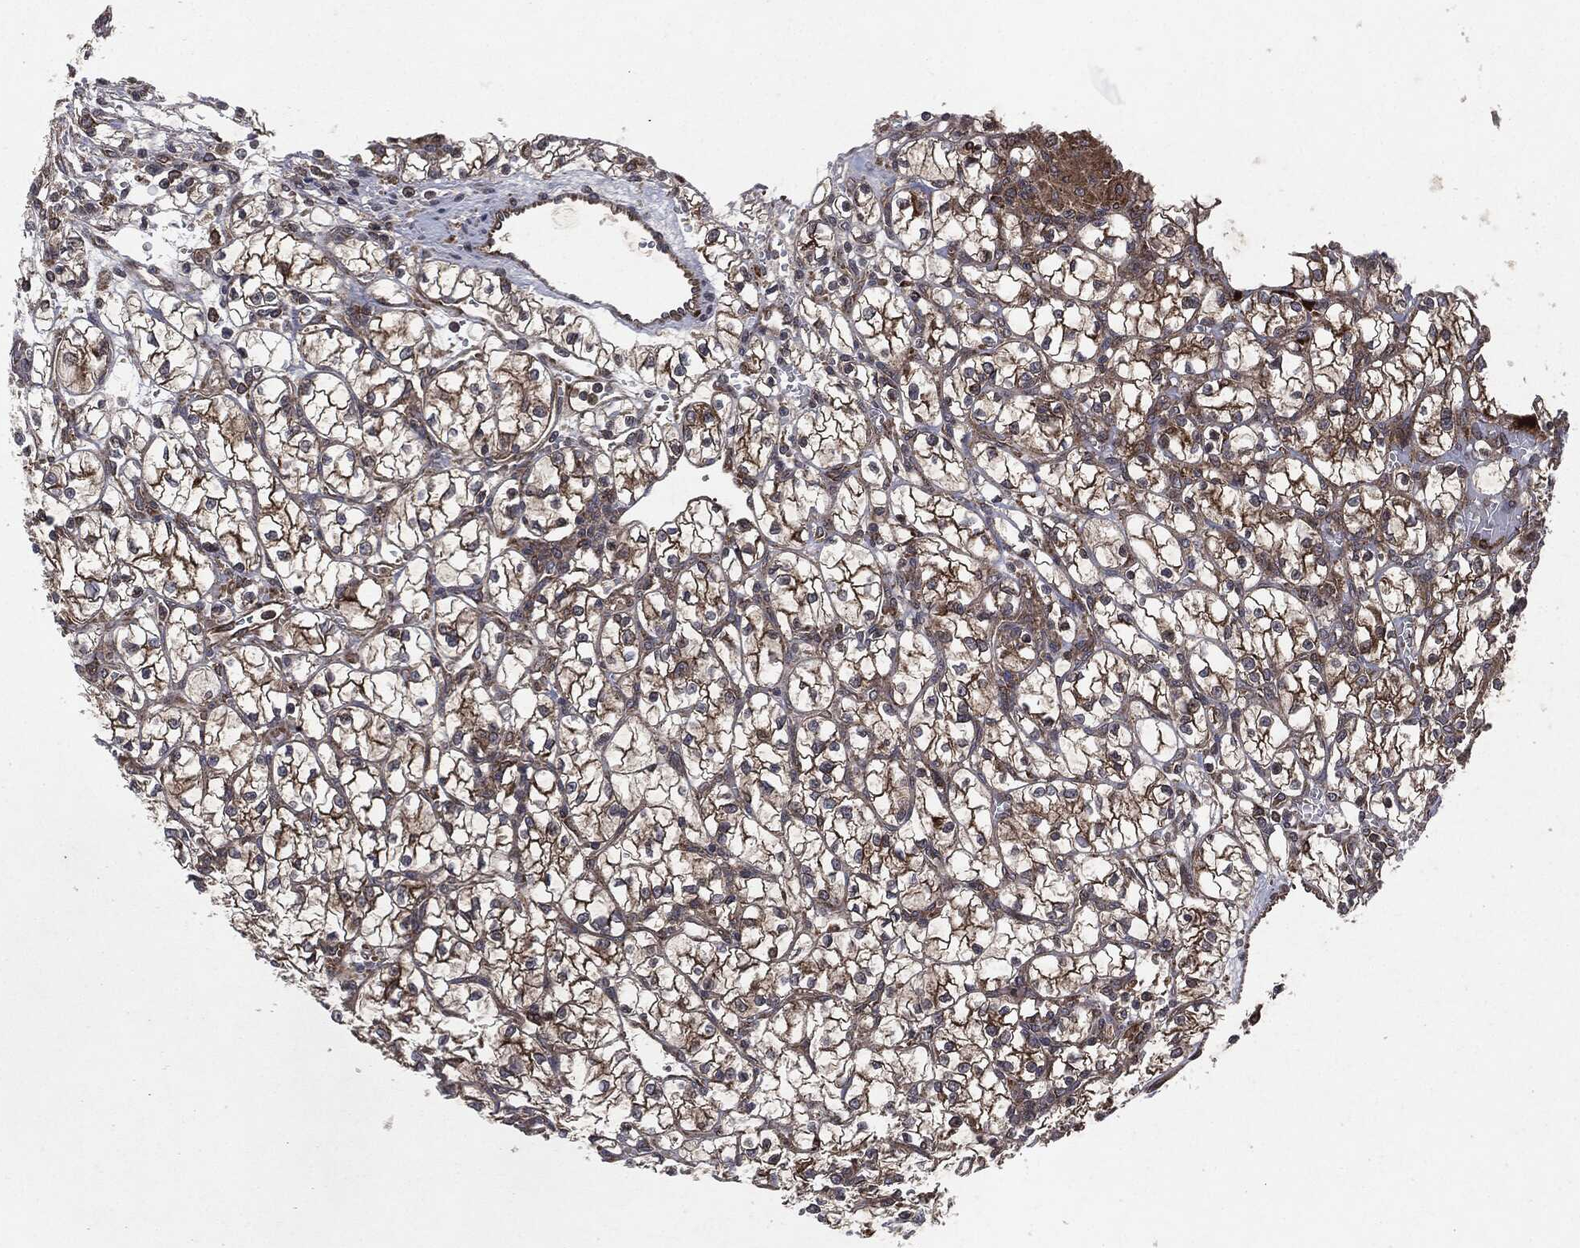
{"staining": {"intensity": "moderate", "quantity": "25%-75%", "location": "cytoplasmic/membranous"}, "tissue": "renal cancer", "cell_type": "Tumor cells", "image_type": "cancer", "snomed": [{"axis": "morphology", "description": "Adenocarcinoma, NOS"}, {"axis": "topography", "description": "Kidney"}], "caption": "Immunohistochemistry (IHC) staining of adenocarcinoma (renal), which exhibits medium levels of moderate cytoplasmic/membranous staining in approximately 25%-75% of tumor cells indicating moderate cytoplasmic/membranous protein staining. The staining was performed using DAB (3,3'-diaminobenzidine) (brown) for protein detection and nuclei were counterstained in hematoxylin (blue).", "gene": "RAF1", "patient": {"sex": "female", "age": 64}}